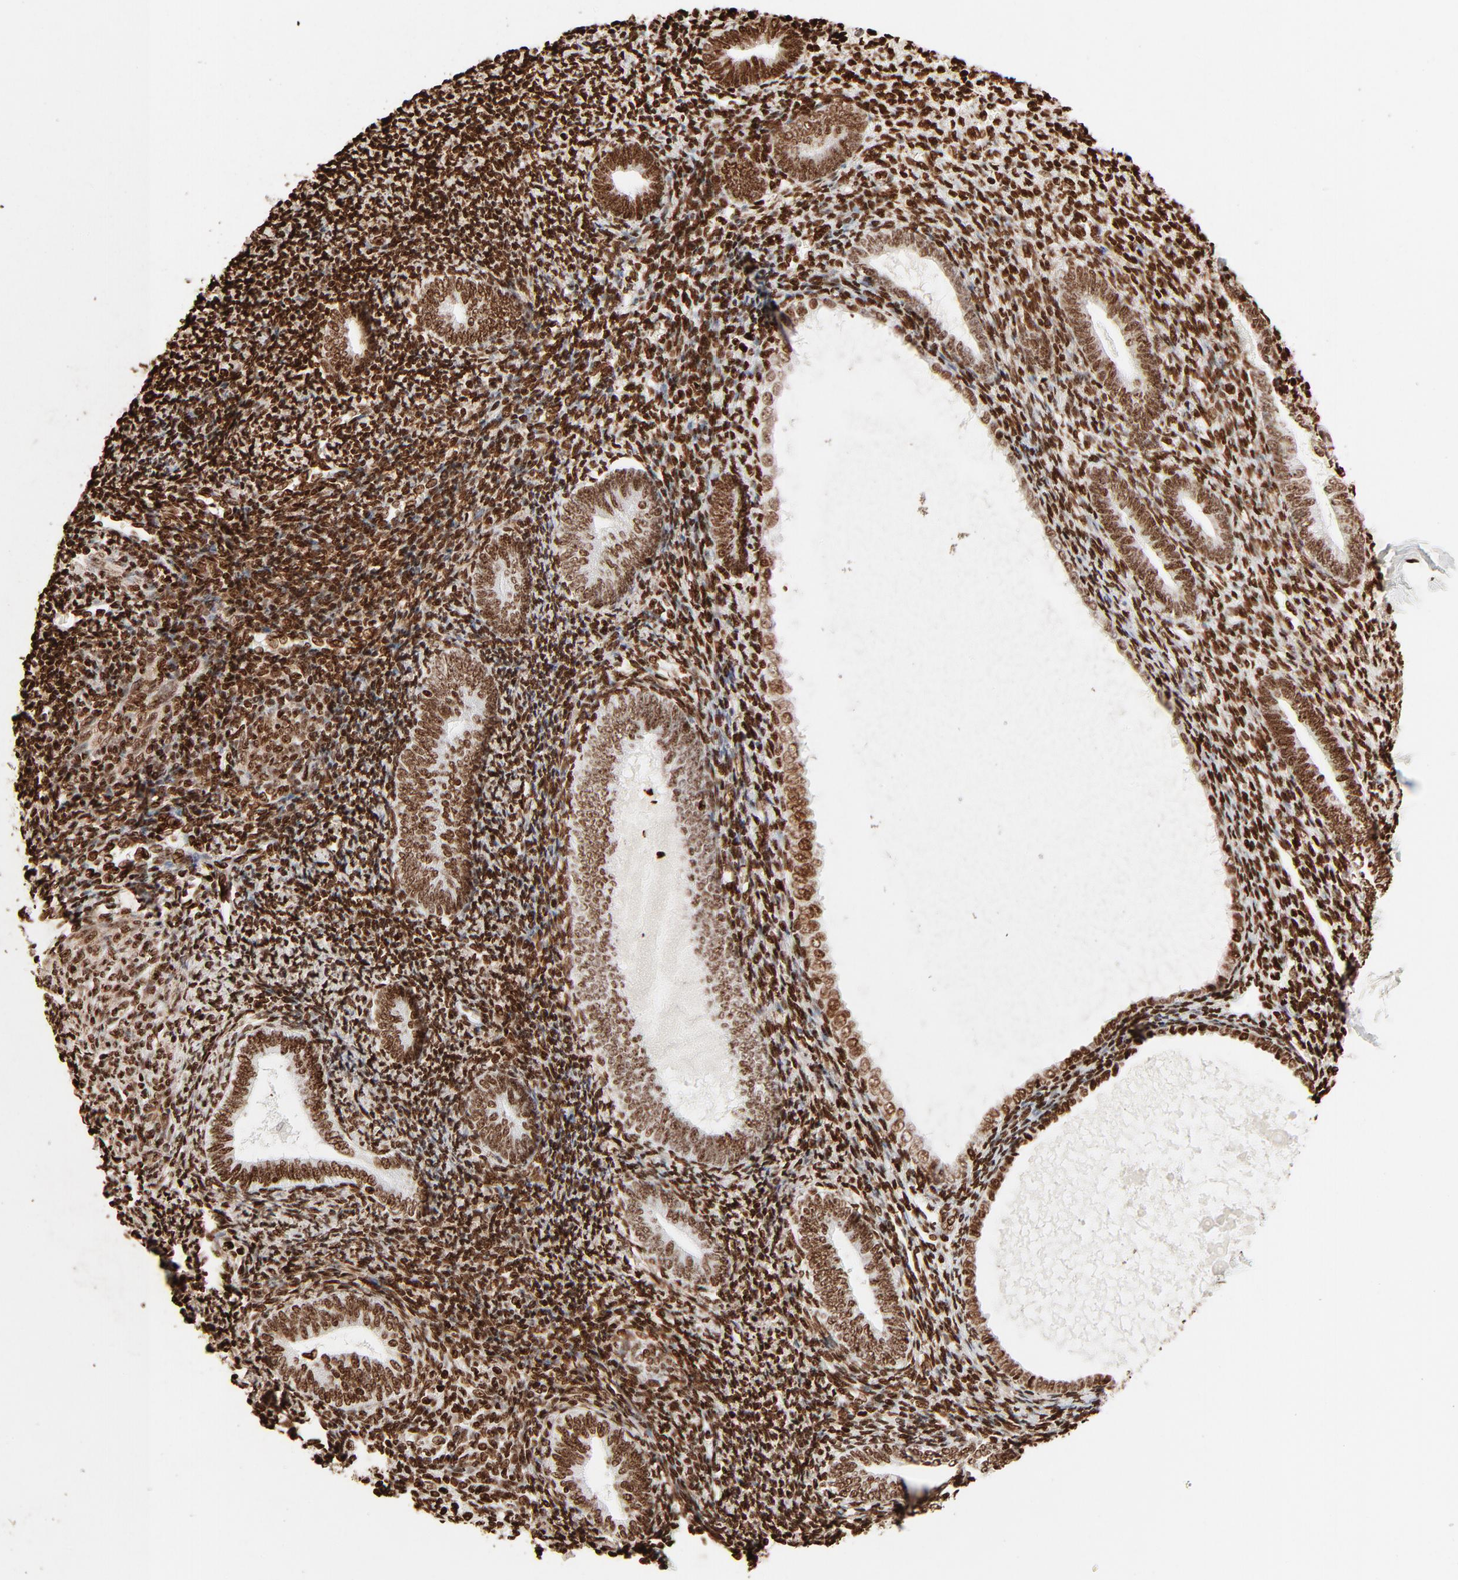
{"staining": {"intensity": "strong", "quantity": ">75%", "location": "nuclear"}, "tissue": "endometrium", "cell_type": "Cells in endometrial stroma", "image_type": "normal", "snomed": [{"axis": "morphology", "description": "Normal tissue, NOS"}, {"axis": "topography", "description": "Endometrium"}], "caption": "Strong nuclear positivity for a protein is present in about >75% of cells in endometrial stroma of unremarkable endometrium using immunohistochemistry.", "gene": "HMGB1", "patient": {"sex": "female", "age": 57}}